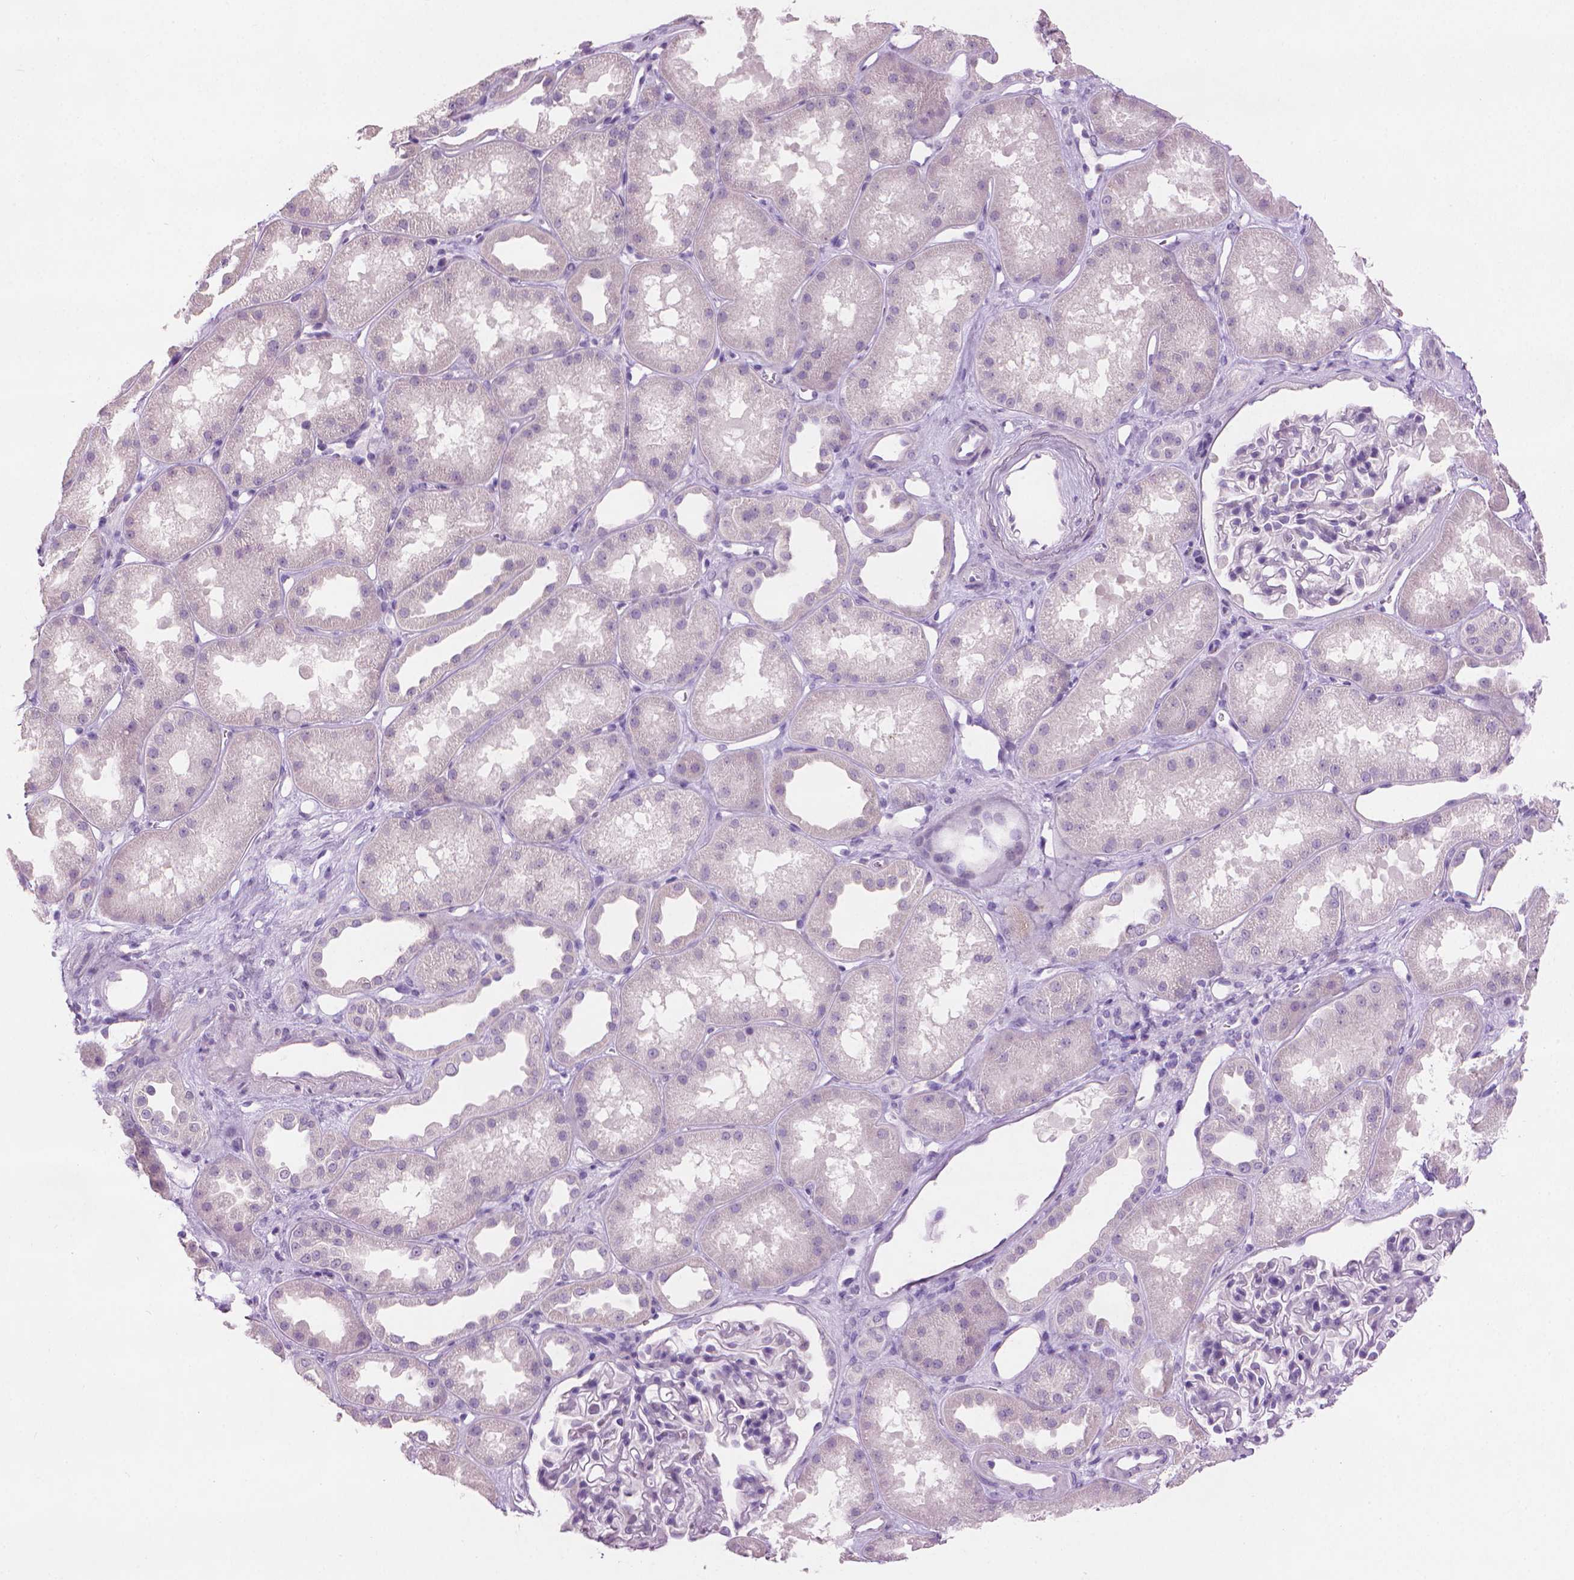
{"staining": {"intensity": "negative", "quantity": "none", "location": "none"}, "tissue": "kidney", "cell_type": "Cells in glomeruli", "image_type": "normal", "snomed": [{"axis": "morphology", "description": "Normal tissue, NOS"}, {"axis": "topography", "description": "Kidney"}], "caption": "DAB (3,3'-diaminobenzidine) immunohistochemical staining of normal human kidney displays no significant positivity in cells in glomeruli.", "gene": "MLANA", "patient": {"sex": "male", "age": 61}}